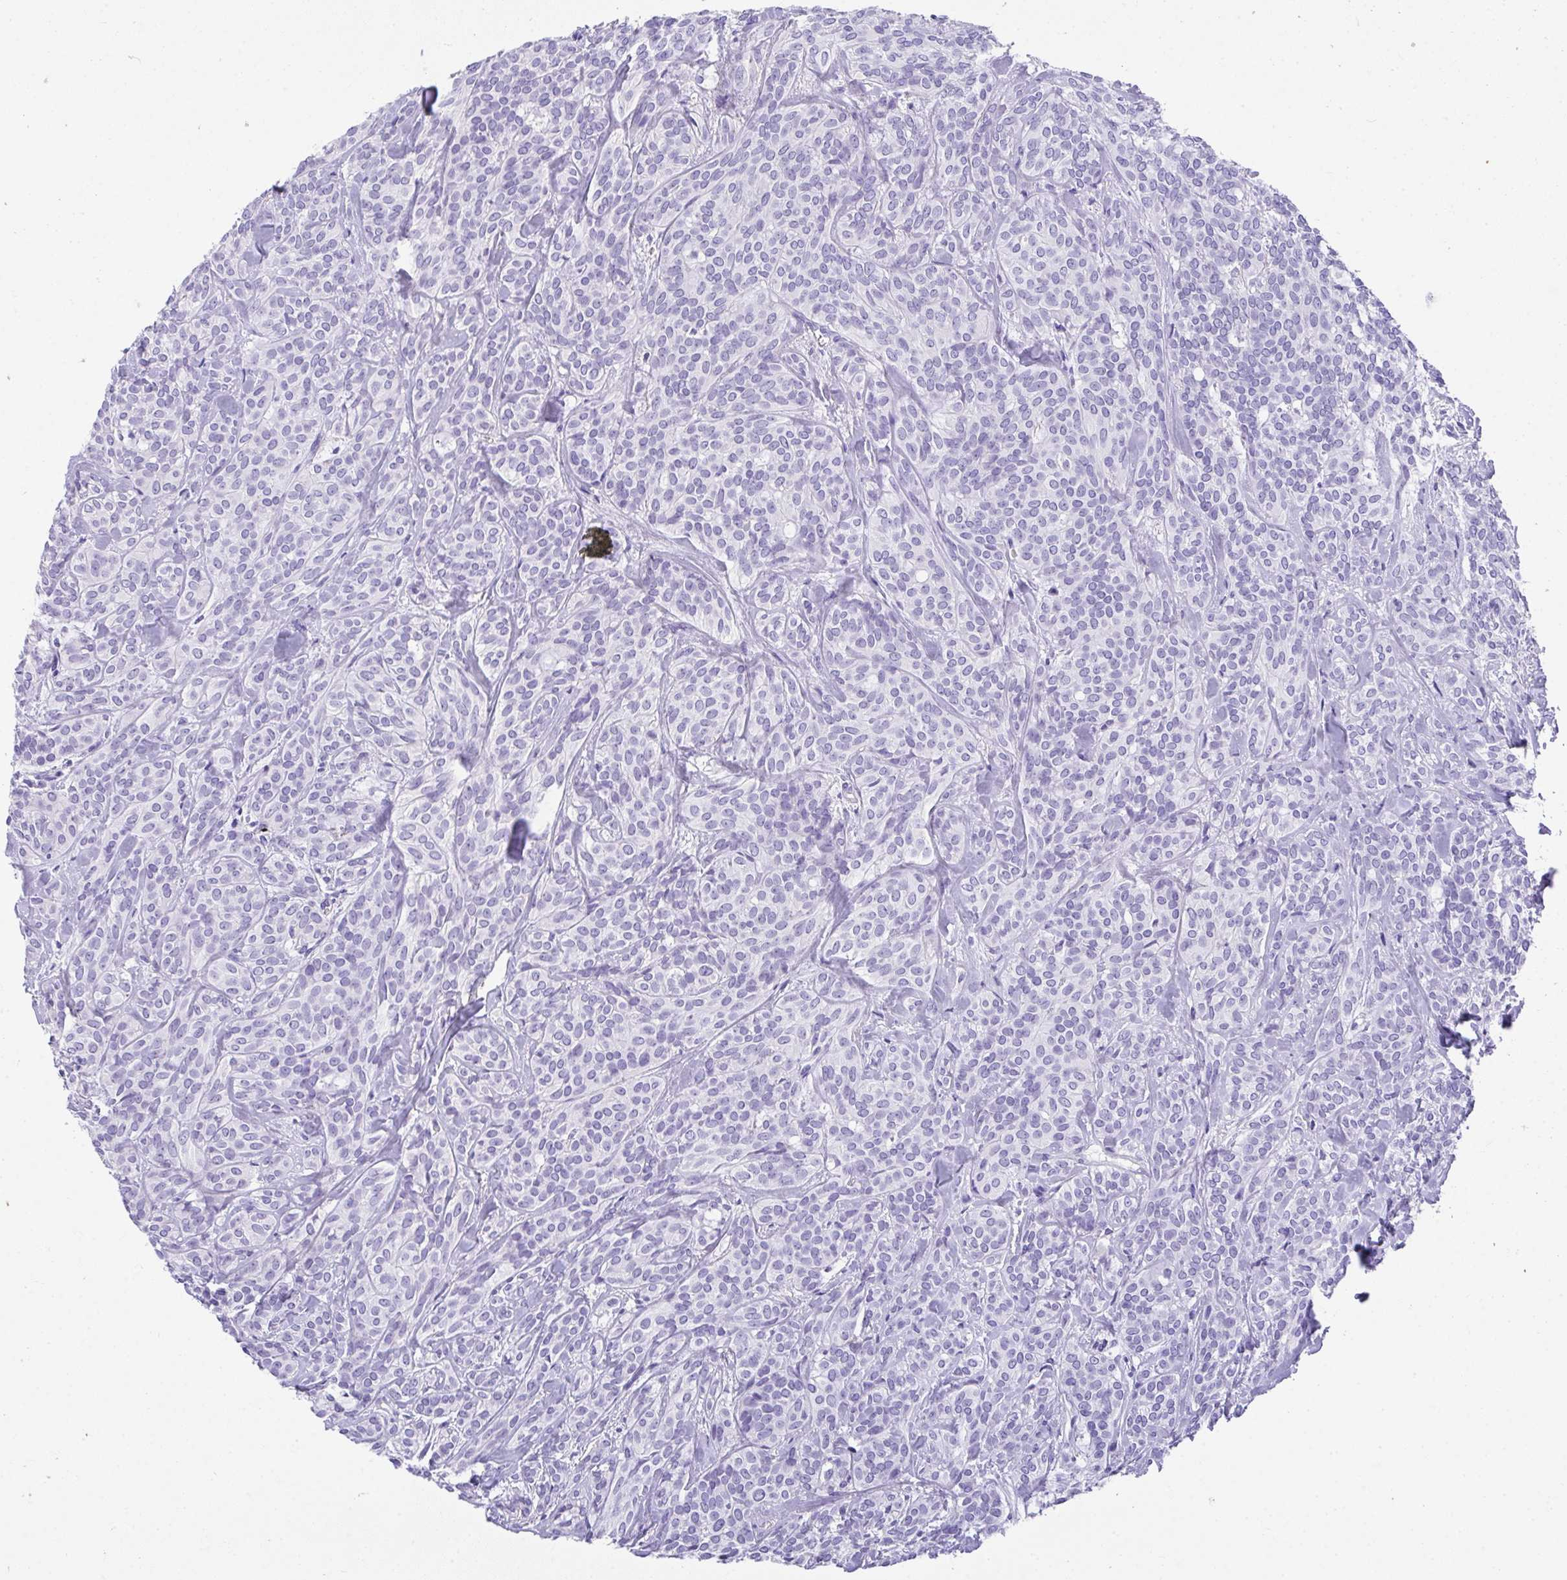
{"staining": {"intensity": "negative", "quantity": "none", "location": "none"}, "tissue": "head and neck cancer", "cell_type": "Tumor cells", "image_type": "cancer", "snomed": [{"axis": "morphology", "description": "Adenocarcinoma, NOS"}, {"axis": "topography", "description": "Head-Neck"}], "caption": "This photomicrograph is of adenocarcinoma (head and neck) stained with immunohistochemistry (IHC) to label a protein in brown with the nuclei are counter-stained blue. There is no expression in tumor cells.", "gene": "AVIL", "patient": {"sex": "female", "age": 57}}